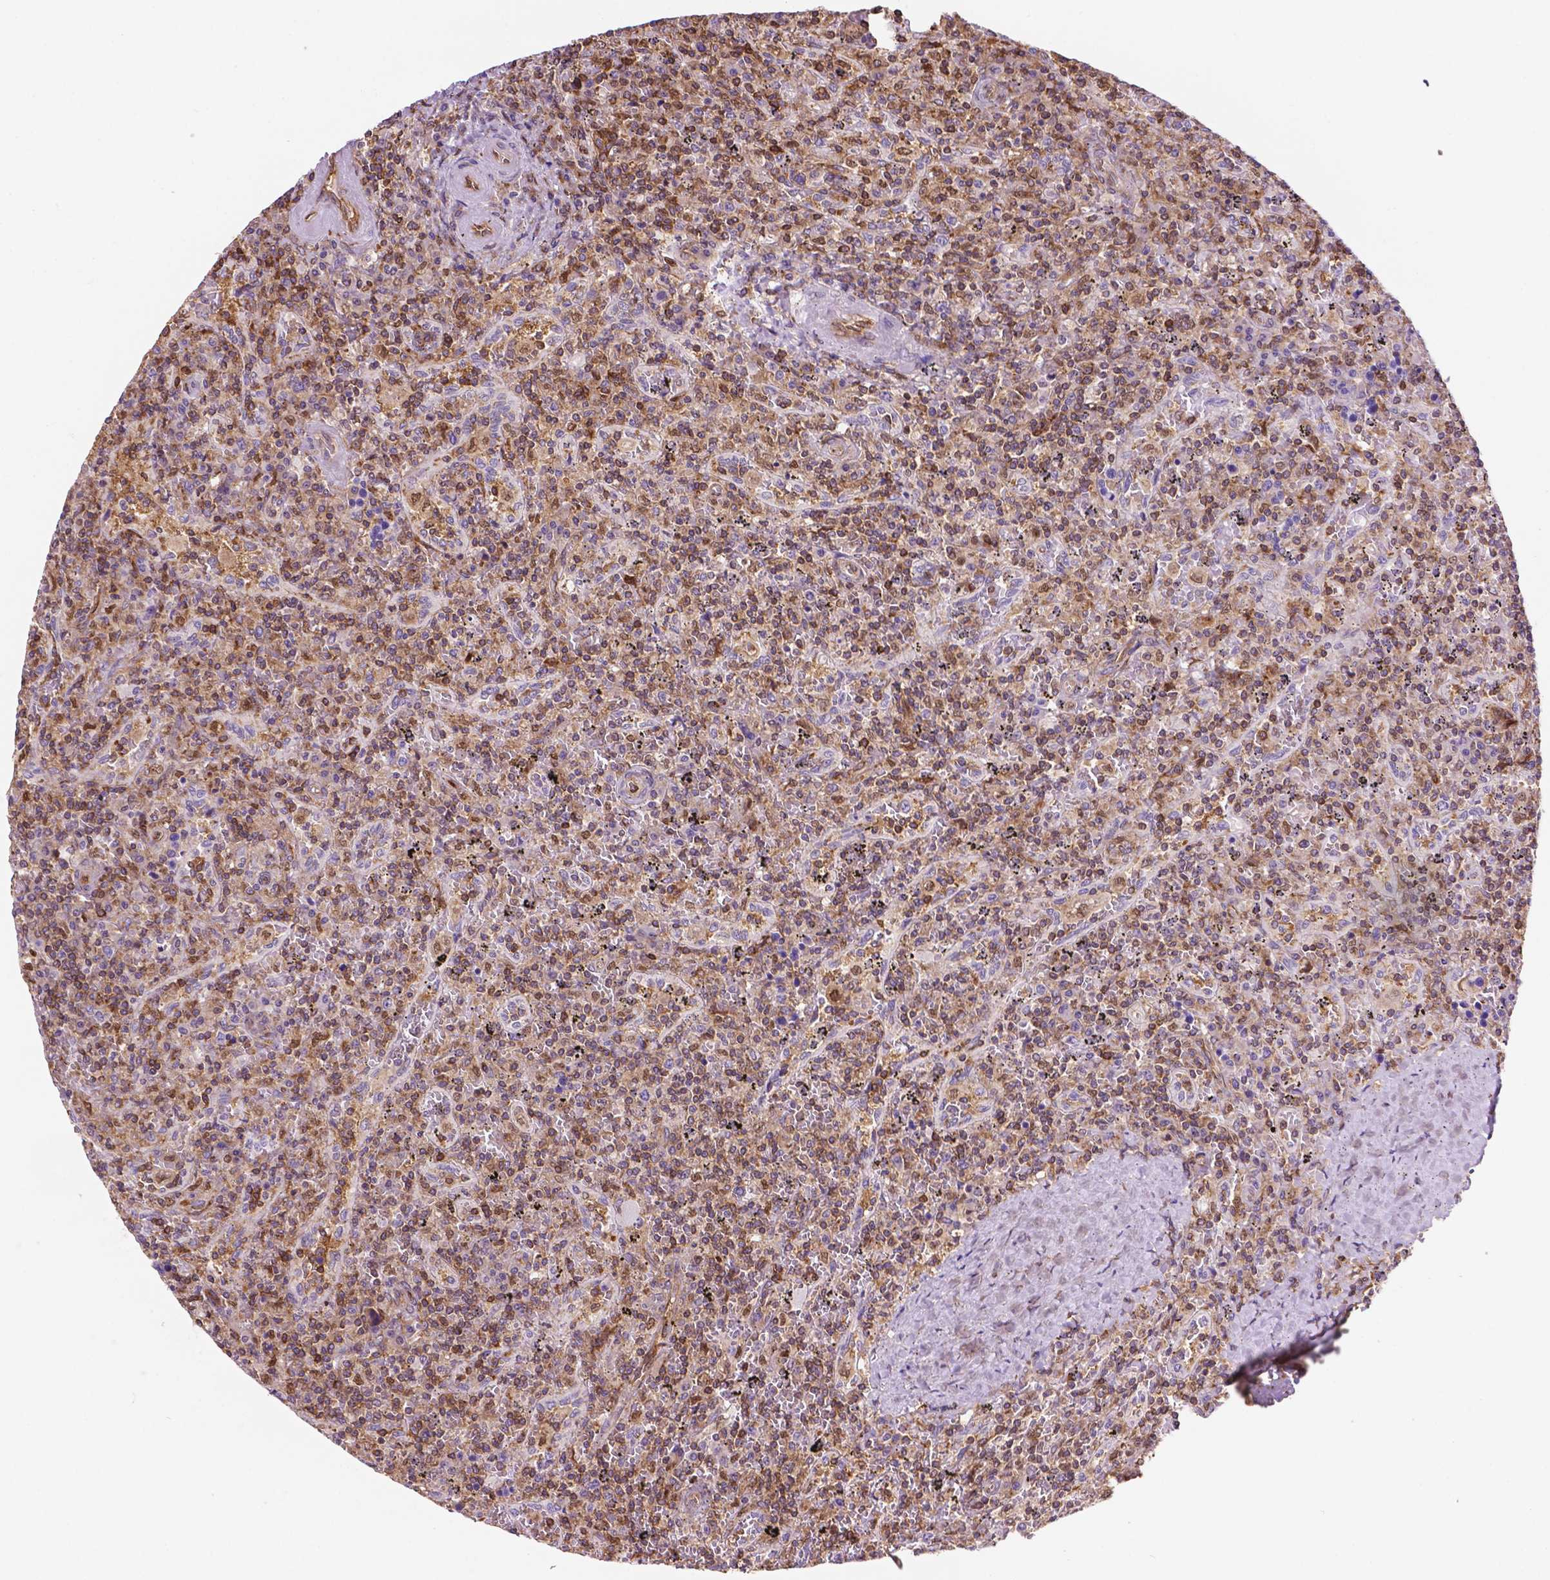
{"staining": {"intensity": "moderate", "quantity": ">75%", "location": "cytoplasmic/membranous,nuclear"}, "tissue": "lymphoma", "cell_type": "Tumor cells", "image_type": "cancer", "snomed": [{"axis": "morphology", "description": "Malignant lymphoma, non-Hodgkin's type, Low grade"}, {"axis": "topography", "description": "Spleen"}], "caption": "A high-resolution histopathology image shows immunohistochemistry staining of low-grade malignant lymphoma, non-Hodgkin's type, which displays moderate cytoplasmic/membranous and nuclear staining in about >75% of tumor cells.", "gene": "DCN", "patient": {"sex": "male", "age": 62}}